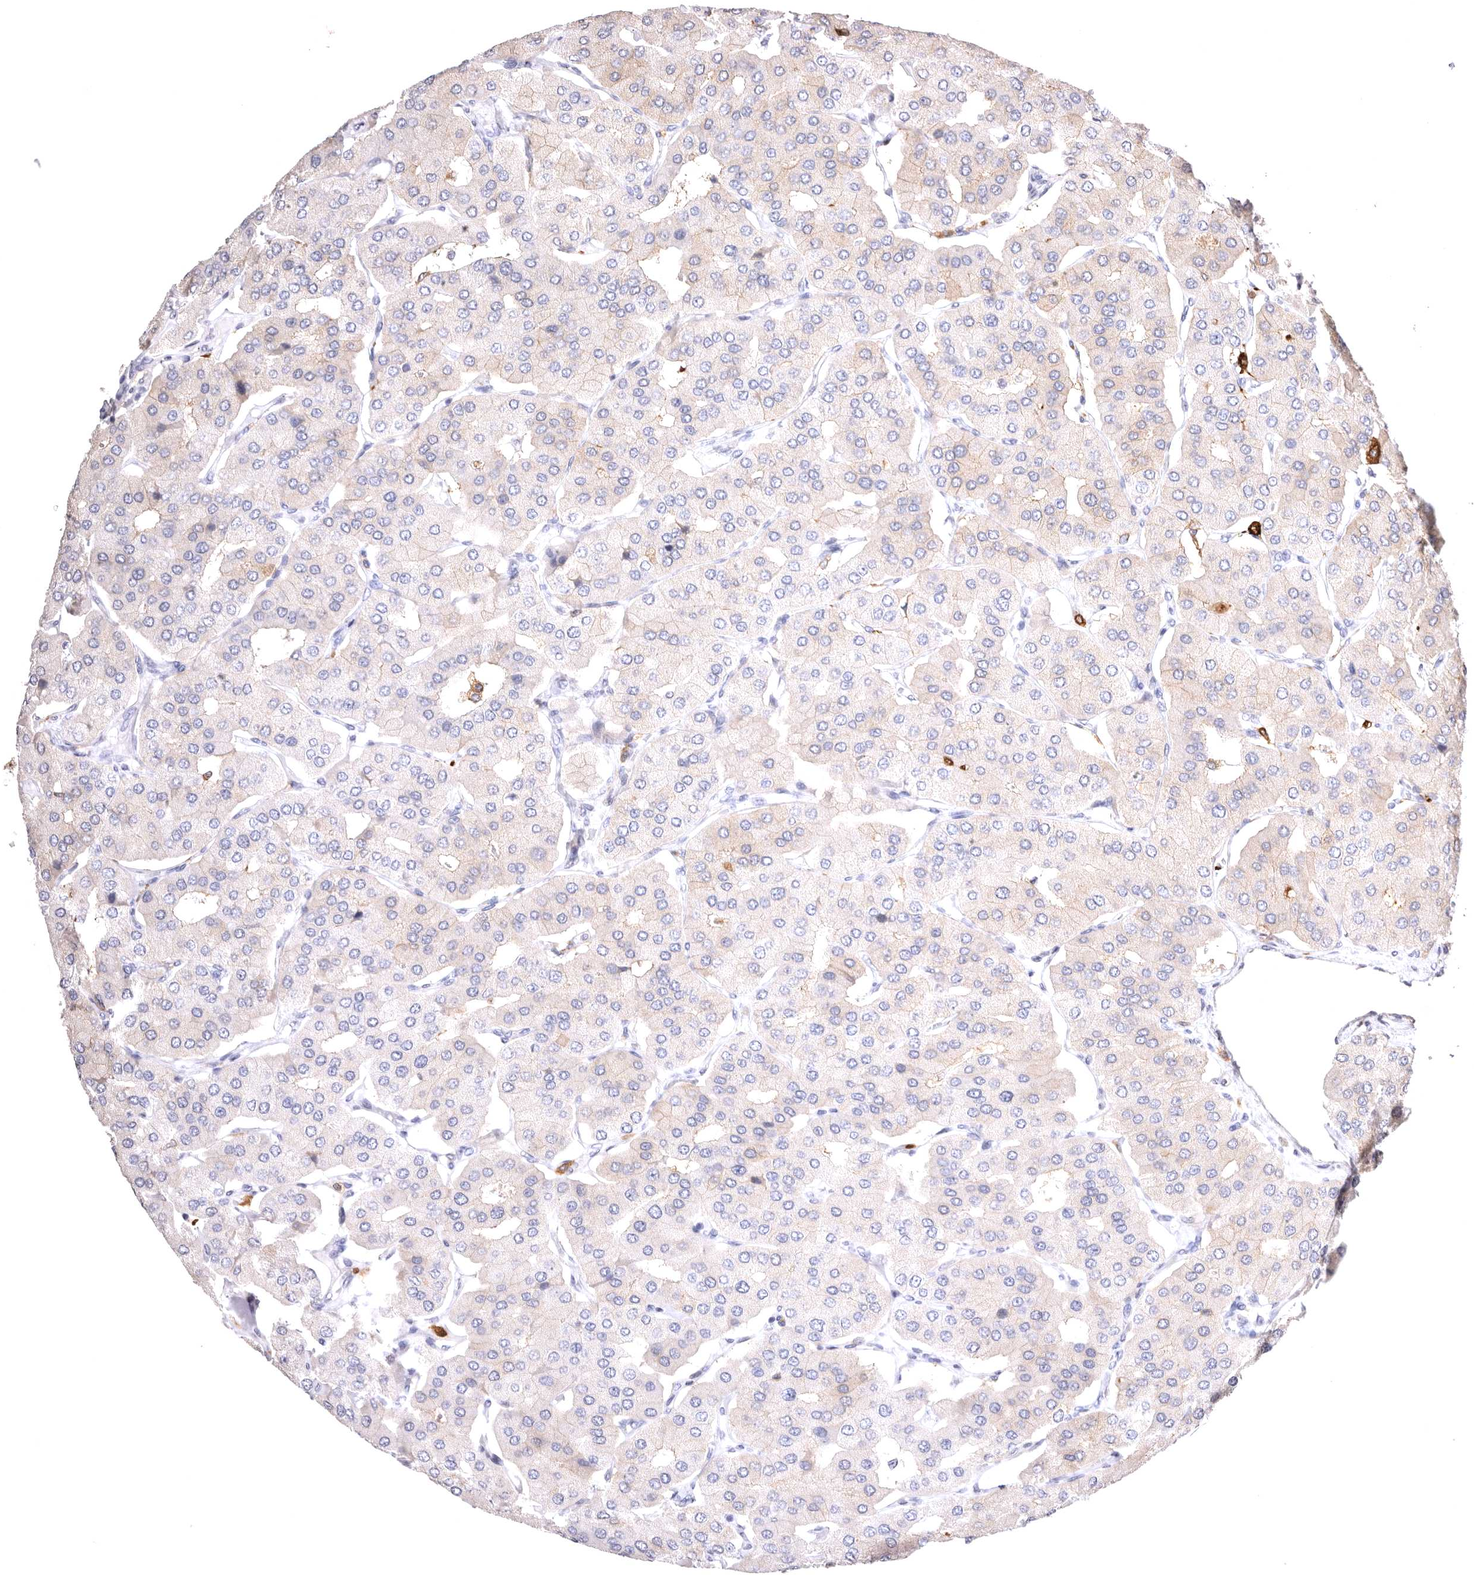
{"staining": {"intensity": "moderate", "quantity": "25%-75%", "location": "cytoplasmic/membranous"}, "tissue": "parathyroid gland", "cell_type": "Glandular cells", "image_type": "normal", "snomed": [{"axis": "morphology", "description": "Normal tissue, NOS"}, {"axis": "morphology", "description": "Adenoma, NOS"}, {"axis": "topography", "description": "Parathyroid gland"}], "caption": "Moderate cytoplasmic/membranous protein positivity is present in about 25%-75% of glandular cells in parathyroid gland.", "gene": "VPS45", "patient": {"sex": "female", "age": 86}}